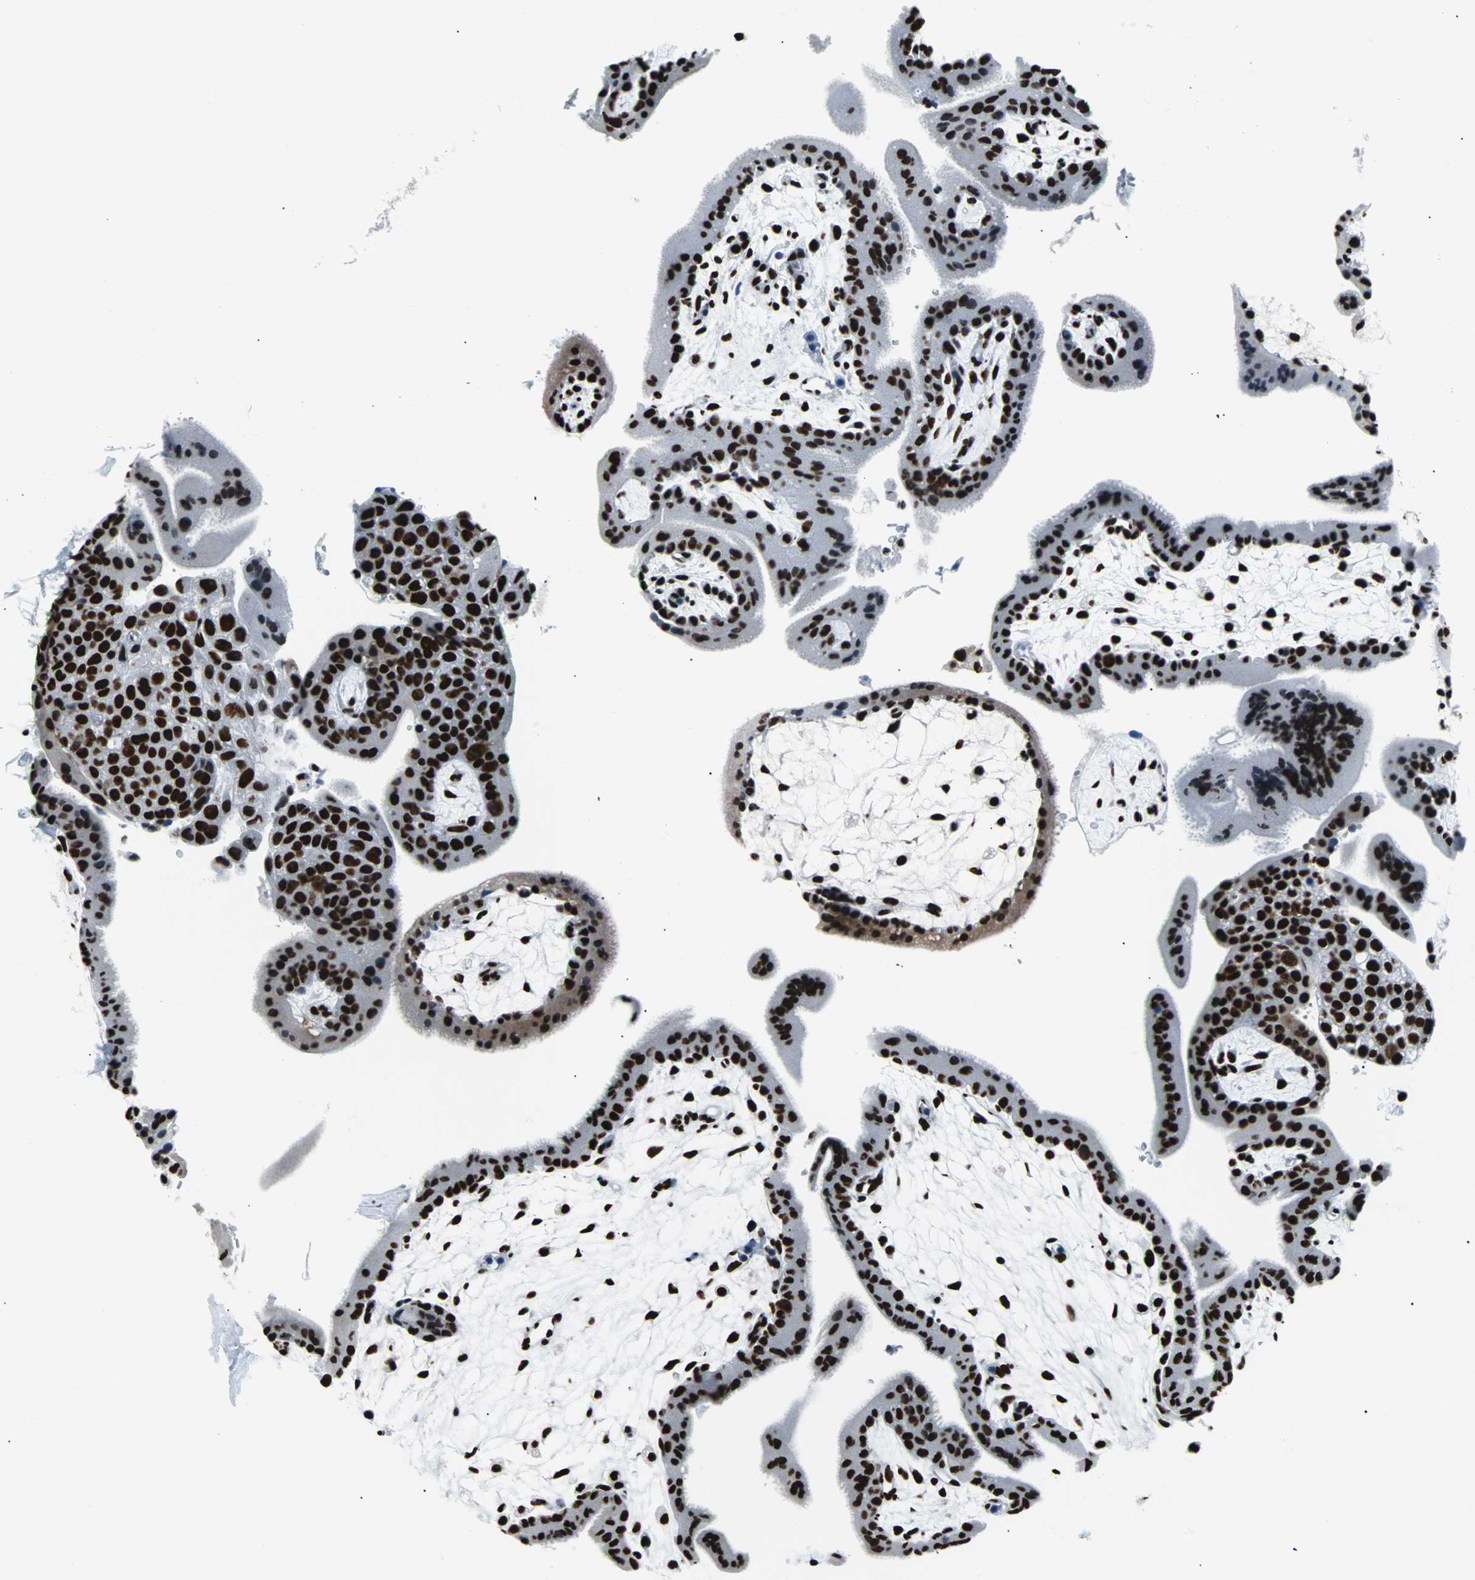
{"staining": {"intensity": "strong", "quantity": ">75%", "location": "nuclear"}, "tissue": "placenta", "cell_type": "Decidual cells", "image_type": "normal", "snomed": [{"axis": "morphology", "description": "Normal tissue, NOS"}, {"axis": "topography", "description": "Placenta"}], "caption": "Protein expression analysis of normal placenta shows strong nuclear positivity in about >75% of decidual cells. (DAB (3,3'-diaminobenzidine) IHC with brightfield microscopy, high magnification).", "gene": "FUBP1", "patient": {"sex": "female", "age": 35}}